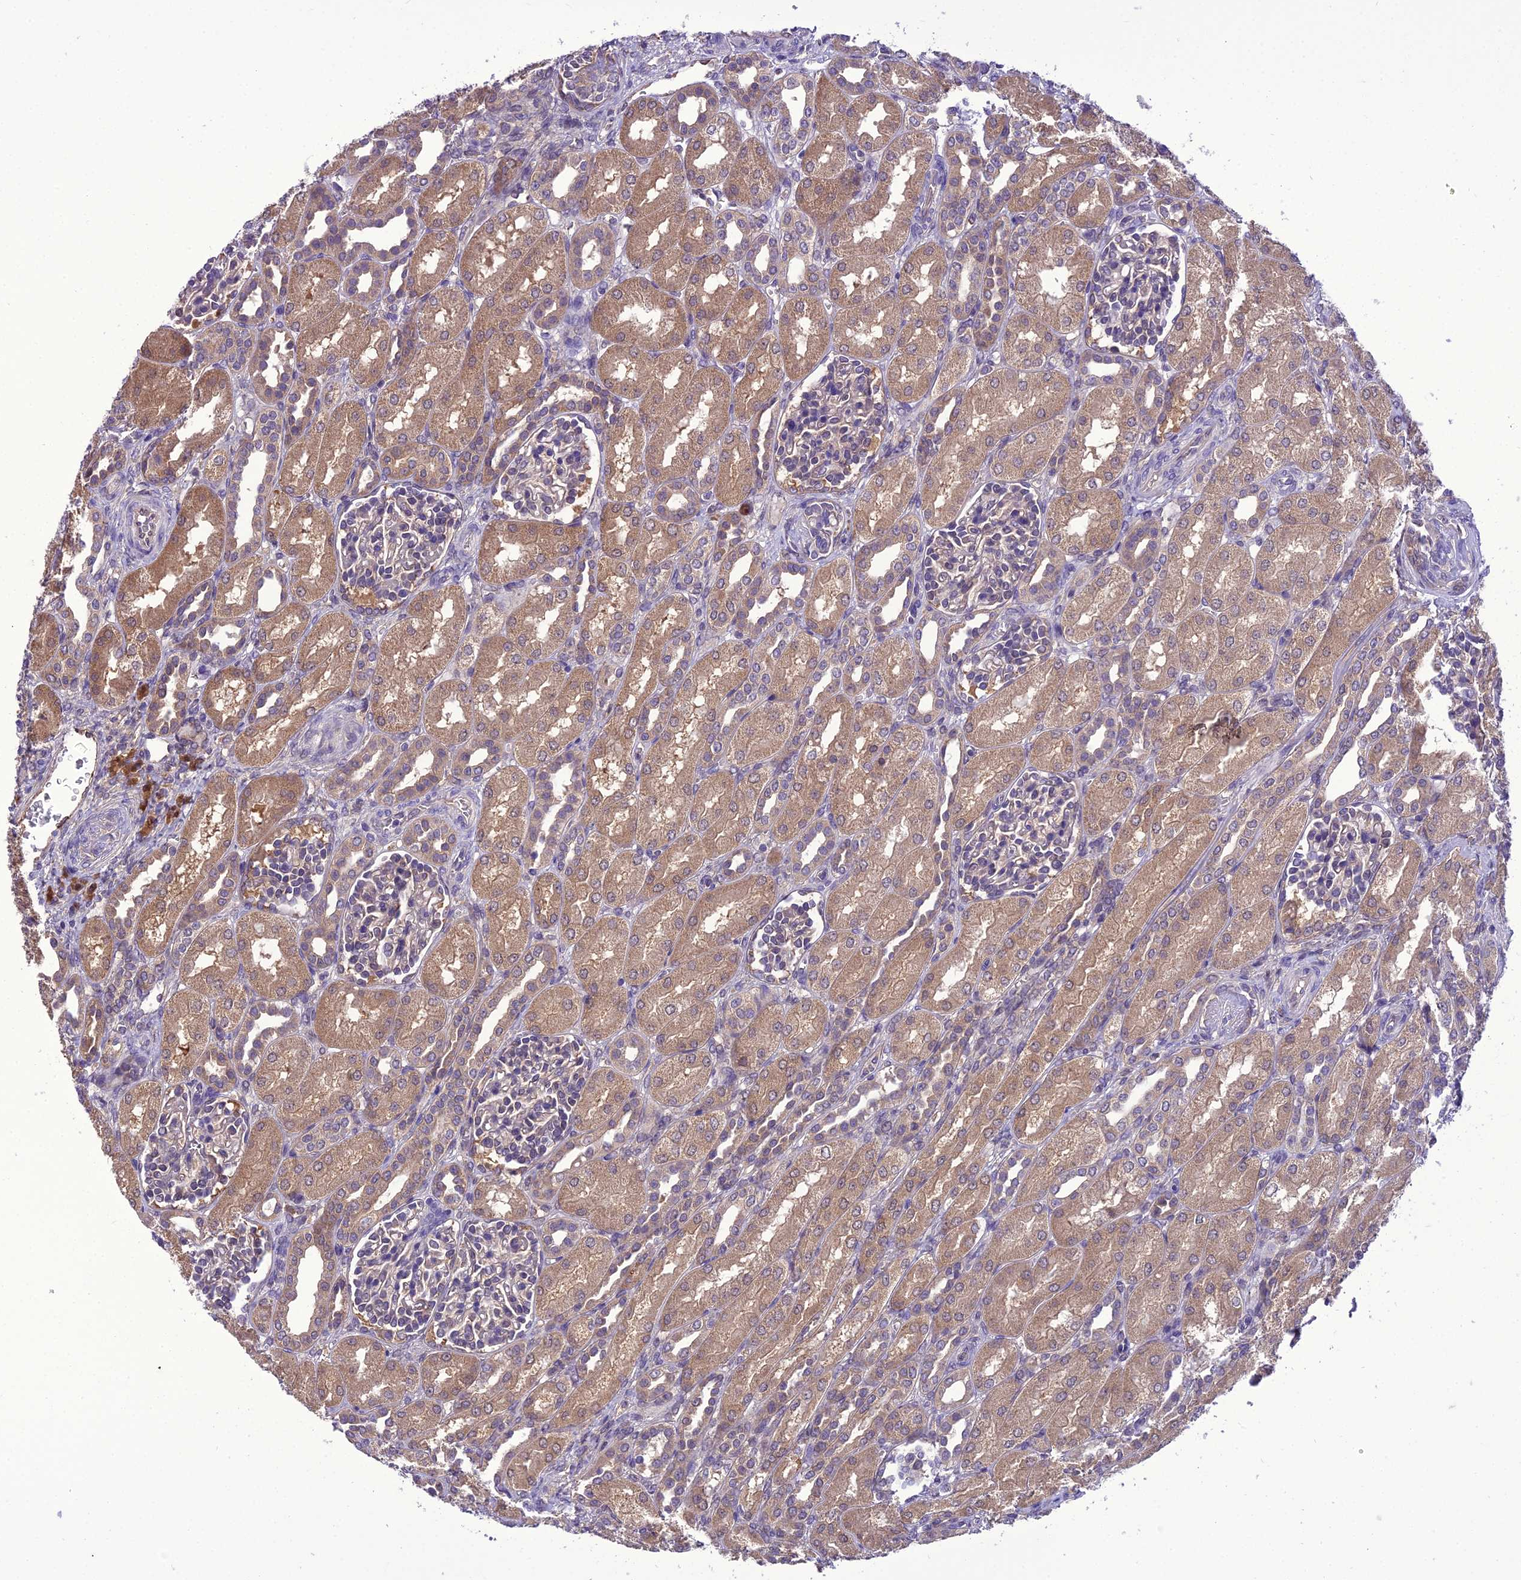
{"staining": {"intensity": "negative", "quantity": "none", "location": "none"}, "tissue": "kidney", "cell_type": "Cells in glomeruli", "image_type": "normal", "snomed": [{"axis": "morphology", "description": "Normal tissue, NOS"}, {"axis": "morphology", "description": "Neoplasm, malignant, NOS"}, {"axis": "topography", "description": "Kidney"}], "caption": "There is no significant expression in cells in glomeruli of kidney. The staining is performed using DAB brown chromogen with nuclei counter-stained in using hematoxylin.", "gene": "BORCS6", "patient": {"sex": "female", "age": 1}}